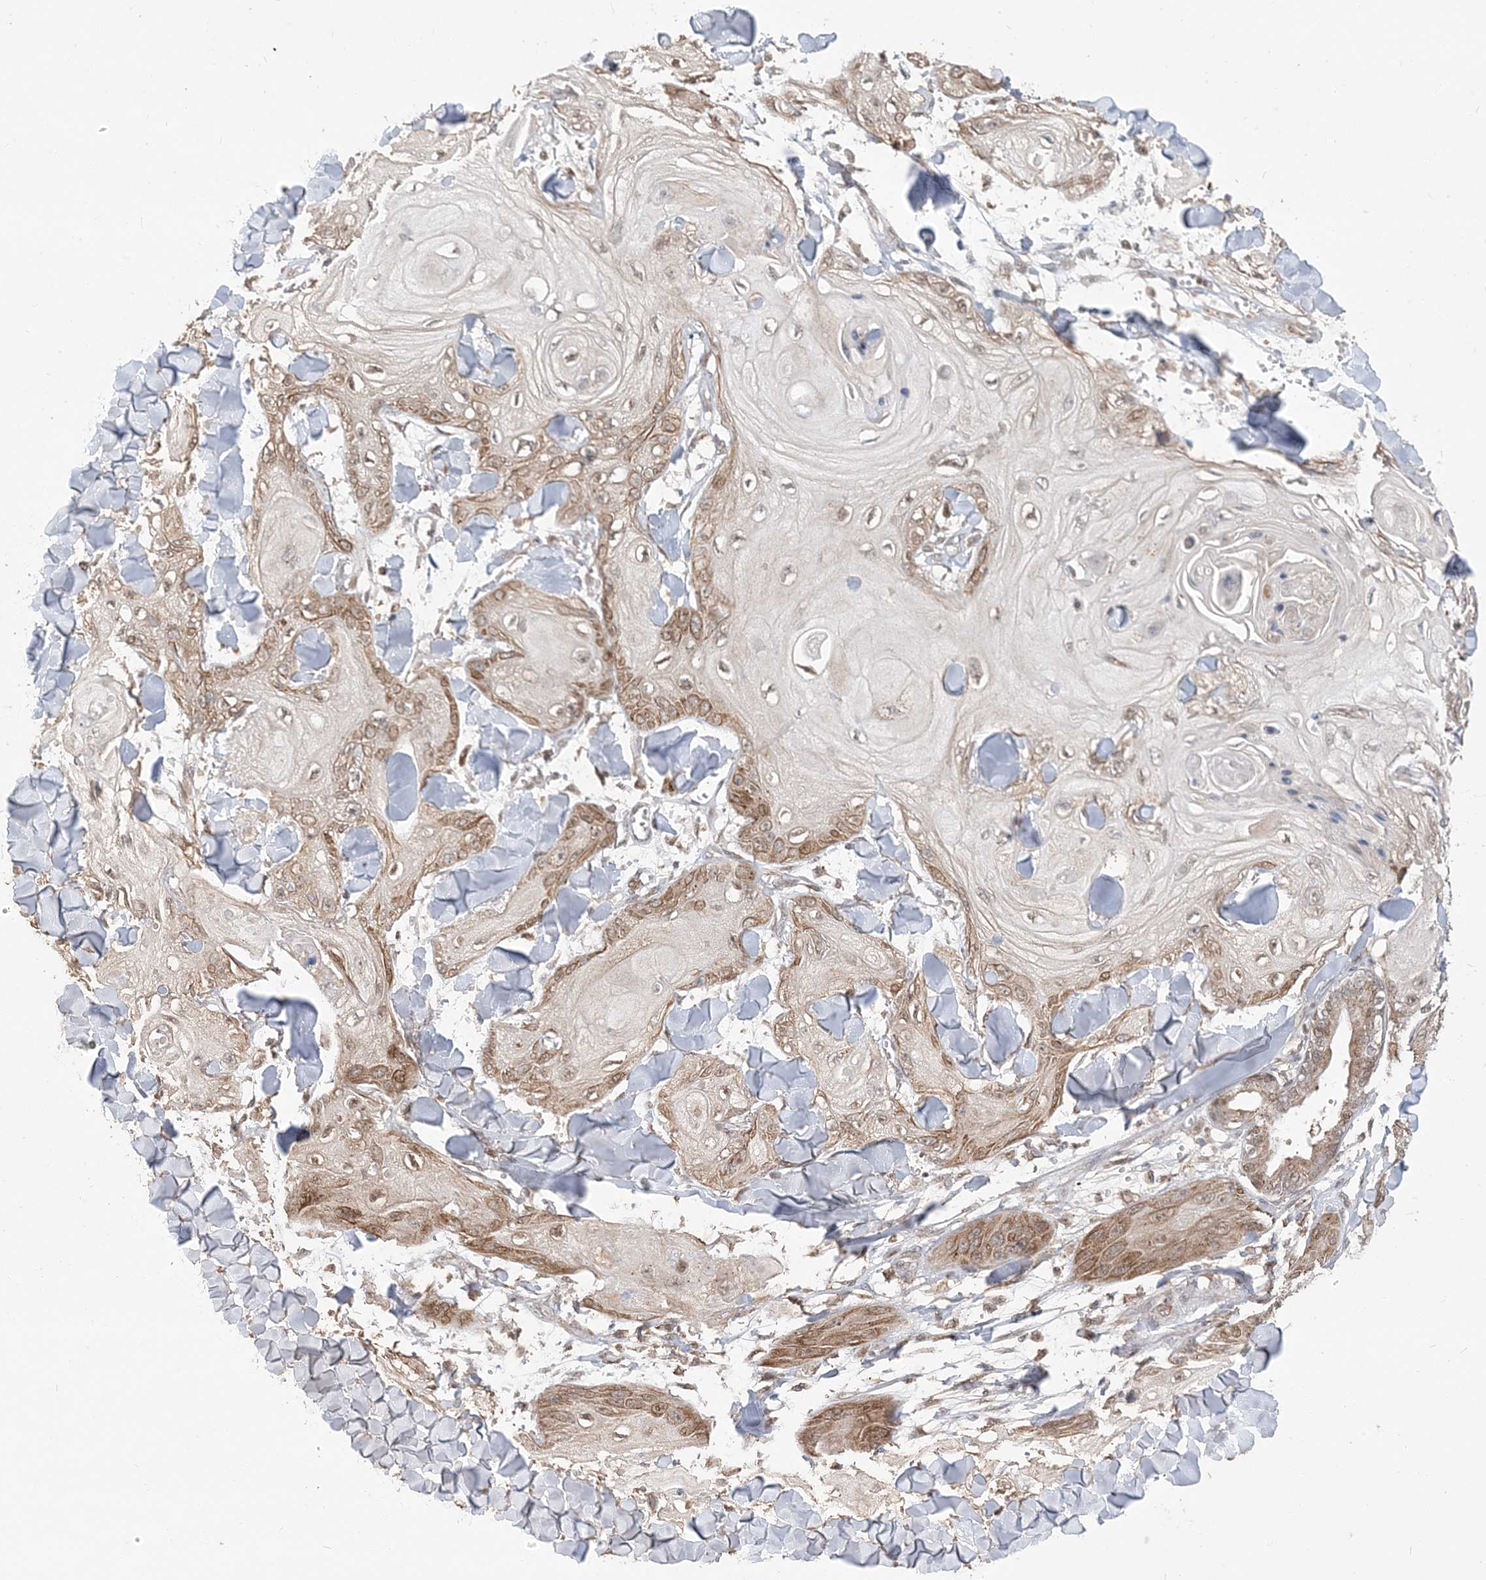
{"staining": {"intensity": "moderate", "quantity": ">75%", "location": "cytoplasmic/membranous"}, "tissue": "skin cancer", "cell_type": "Tumor cells", "image_type": "cancer", "snomed": [{"axis": "morphology", "description": "Squamous cell carcinoma, NOS"}, {"axis": "topography", "description": "Skin"}], "caption": "DAB (3,3'-diaminobenzidine) immunohistochemical staining of skin squamous cell carcinoma exhibits moderate cytoplasmic/membranous protein expression in about >75% of tumor cells.", "gene": "RER1", "patient": {"sex": "male", "age": 74}}